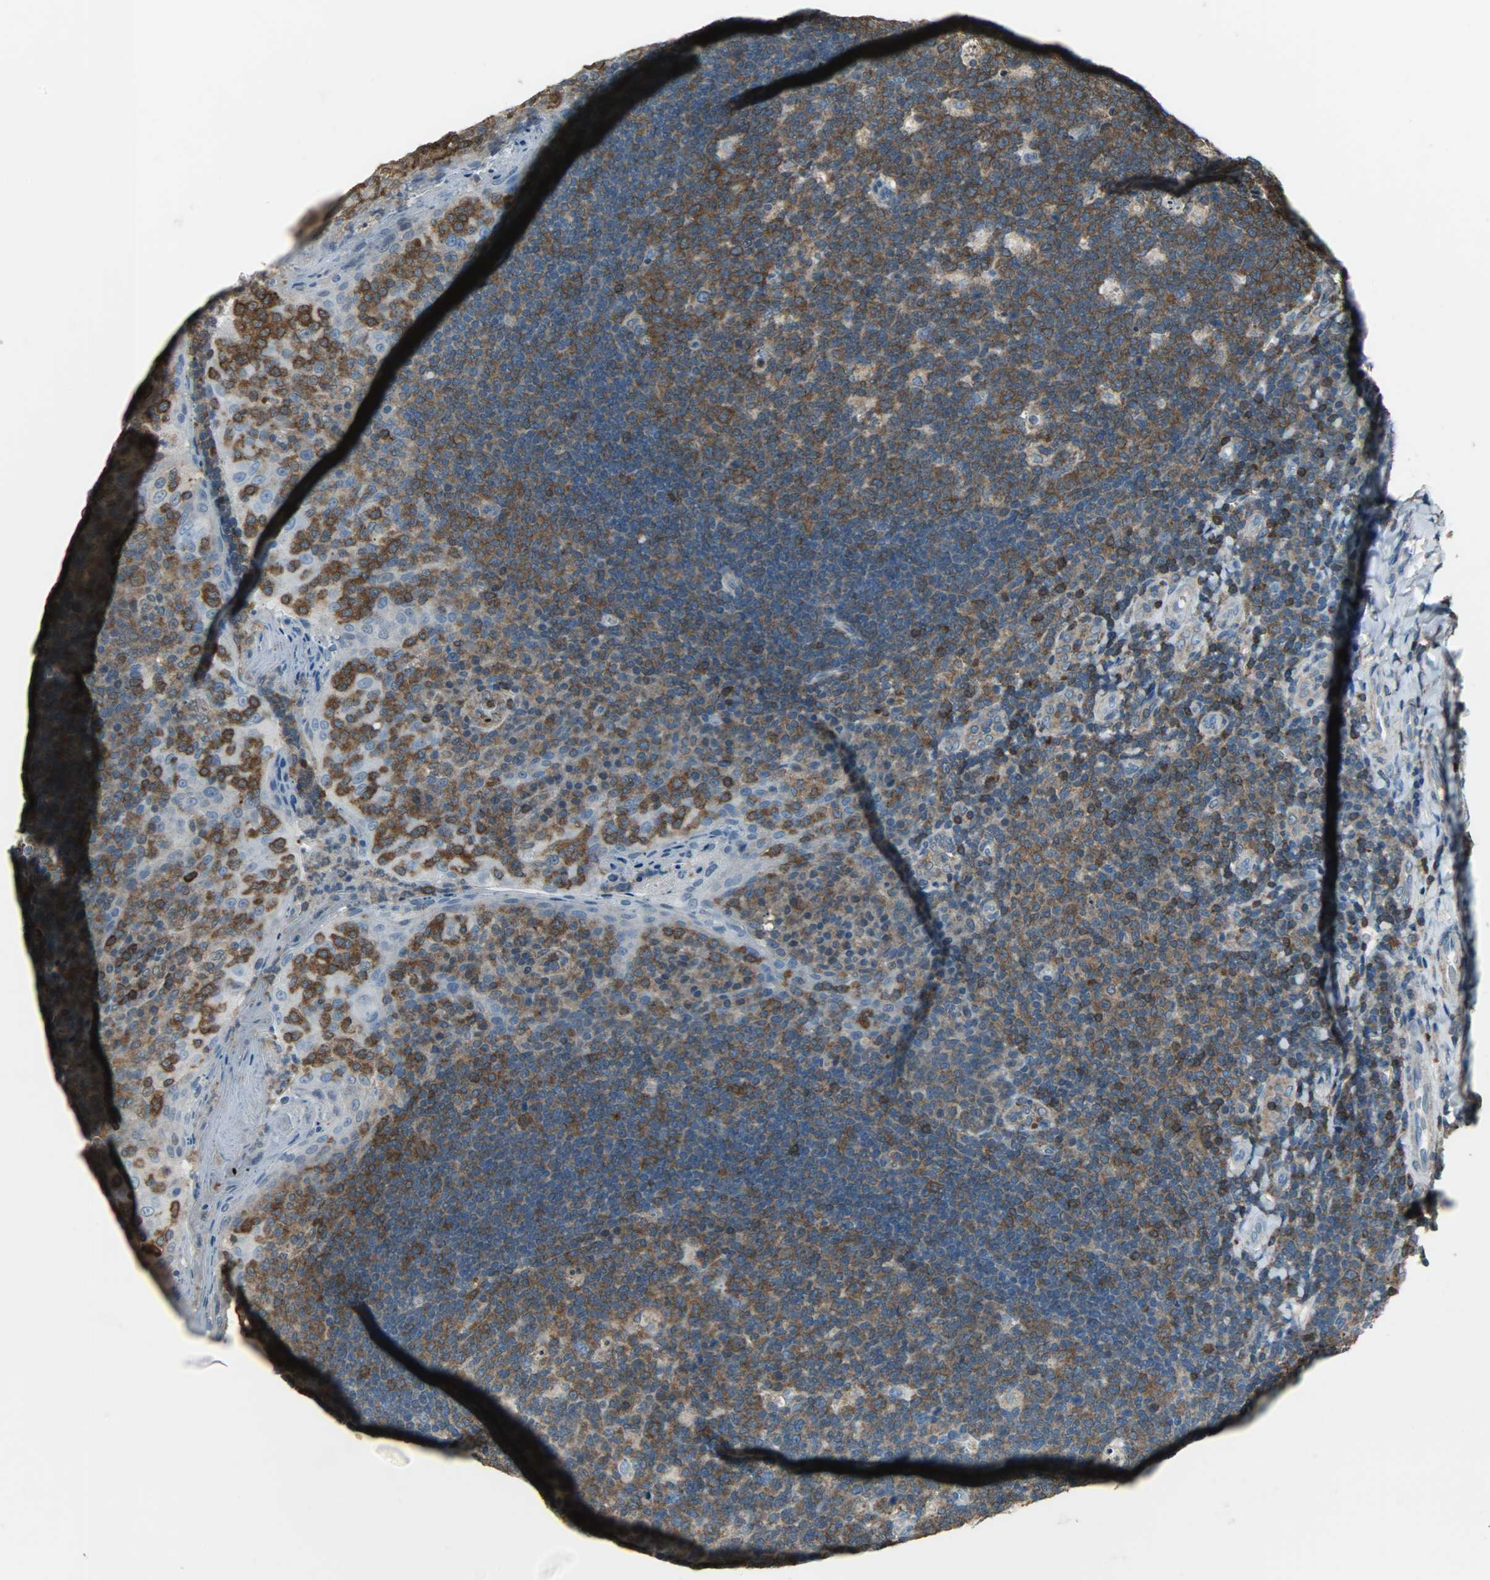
{"staining": {"intensity": "strong", "quantity": ">75%", "location": "cytoplasmic/membranous"}, "tissue": "tonsil", "cell_type": "Germinal center cells", "image_type": "normal", "snomed": [{"axis": "morphology", "description": "Normal tissue, NOS"}, {"axis": "topography", "description": "Tonsil"}], "caption": "This image reveals immunohistochemistry staining of normal human tonsil, with high strong cytoplasmic/membranous expression in approximately >75% of germinal center cells.", "gene": "LDHB", "patient": {"sex": "male", "age": 17}}